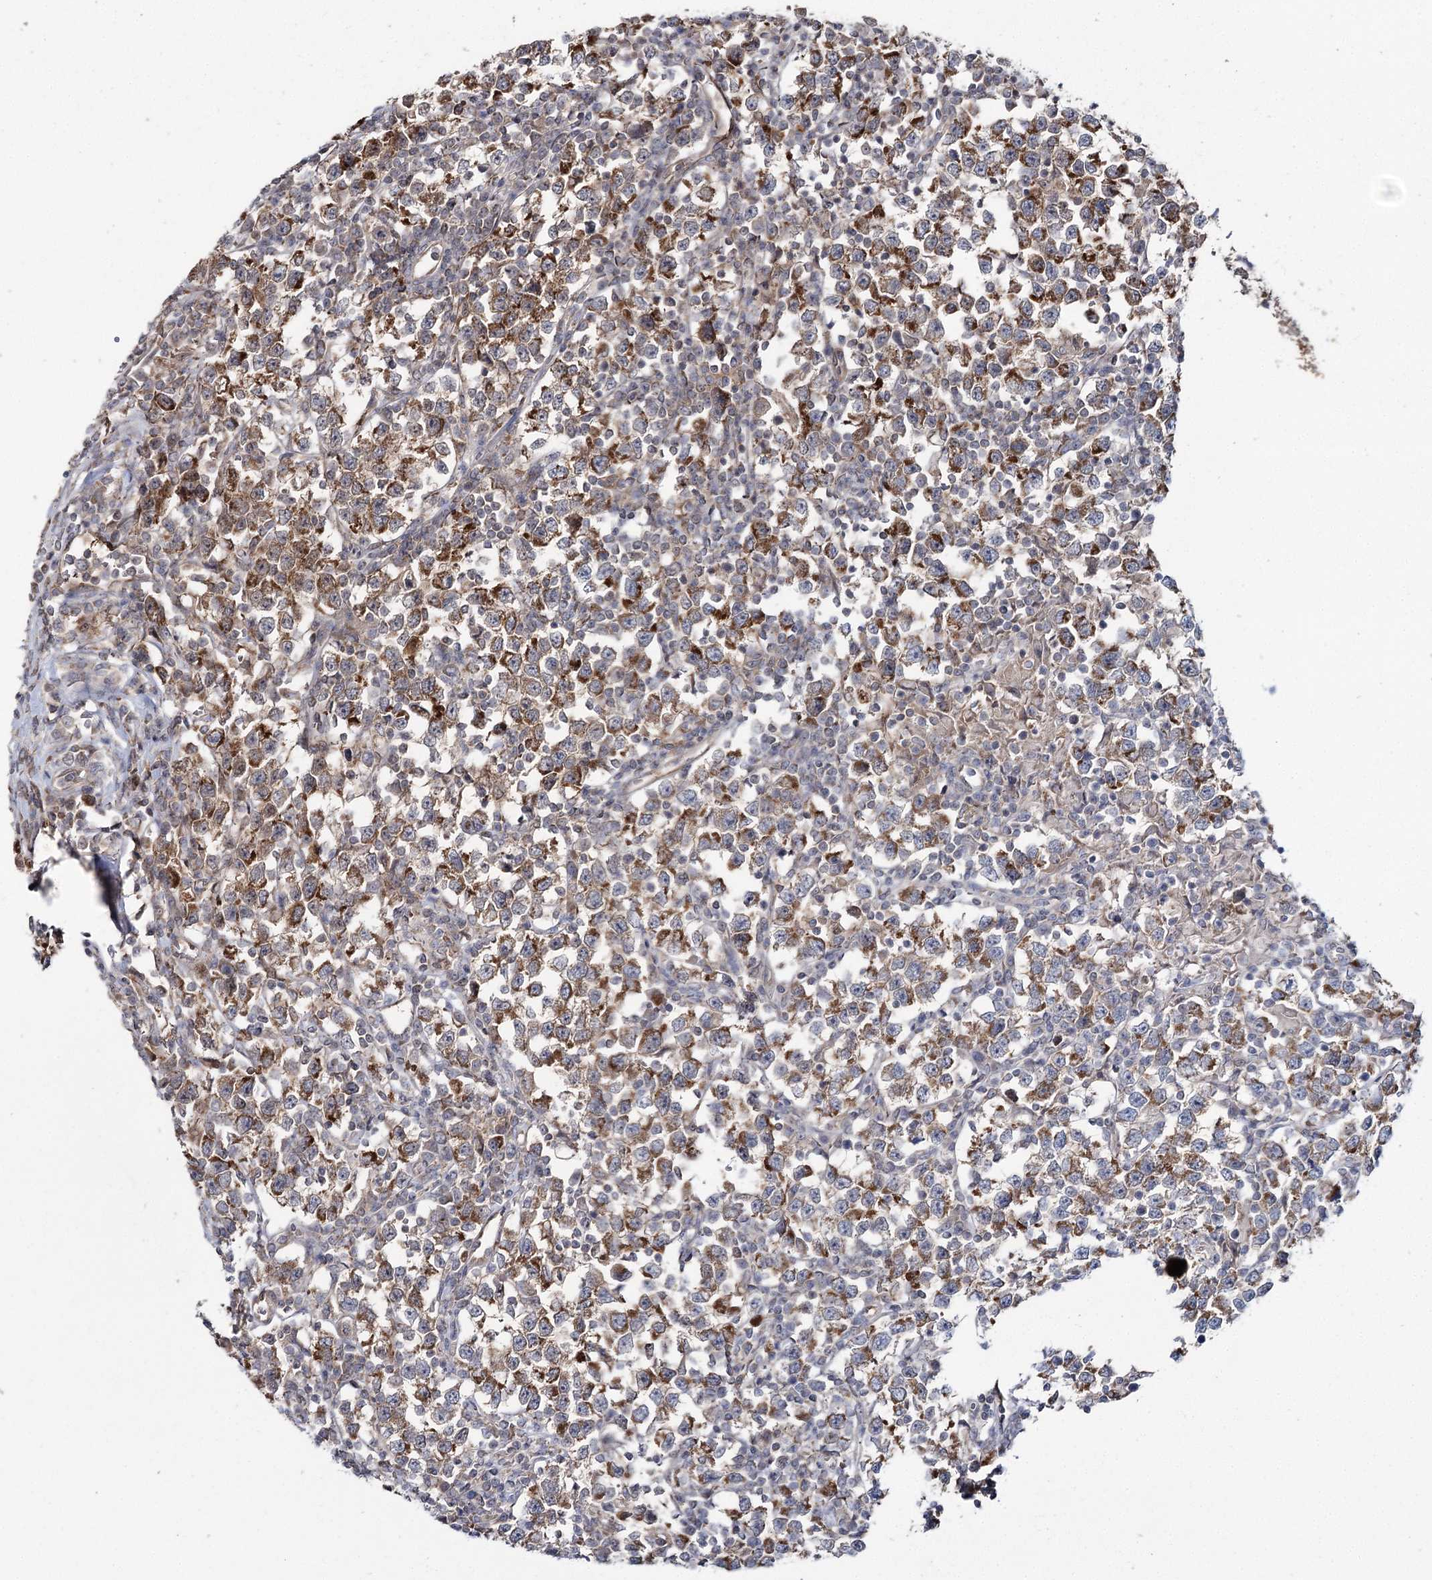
{"staining": {"intensity": "moderate", "quantity": ">75%", "location": "cytoplasmic/membranous"}, "tissue": "testis cancer", "cell_type": "Tumor cells", "image_type": "cancer", "snomed": [{"axis": "morphology", "description": "Normal tissue, NOS"}, {"axis": "morphology", "description": "Seminoma, NOS"}, {"axis": "topography", "description": "Testis"}], "caption": "DAB immunohistochemical staining of human seminoma (testis) reveals moderate cytoplasmic/membranous protein expression in approximately >75% of tumor cells.", "gene": "WDR44", "patient": {"sex": "male", "age": 43}}